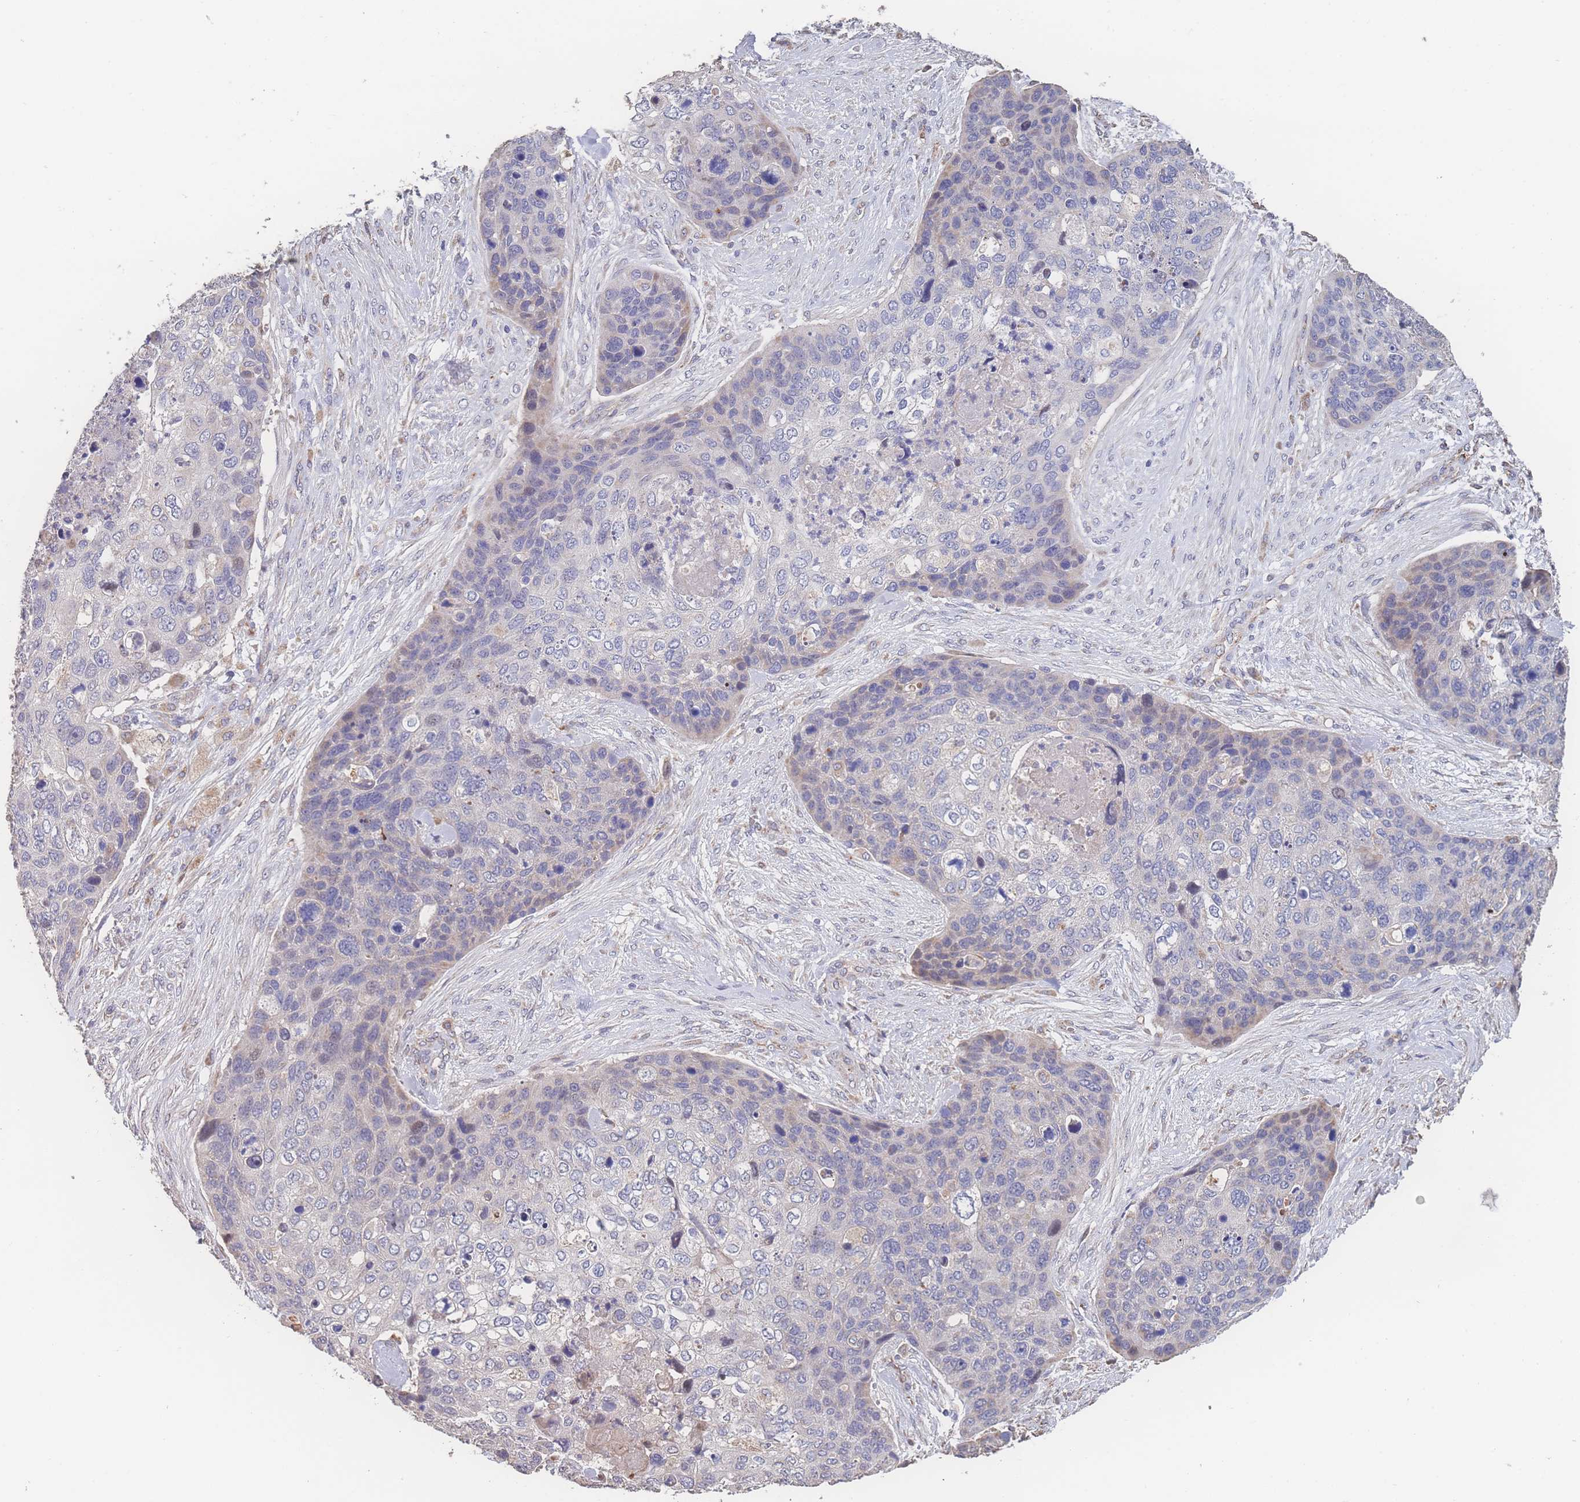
{"staining": {"intensity": "negative", "quantity": "none", "location": "none"}, "tissue": "skin cancer", "cell_type": "Tumor cells", "image_type": "cancer", "snomed": [{"axis": "morphology", "description": "Basal cell carcinoma"}, {"axis": "topography", "description": "Skin"}], "caption": "Micrograph shows no significant protein positivity in tumor cells of skin cancer.", "gene": "SGSM3", "patient": {"sex": "female", "age": 74}}